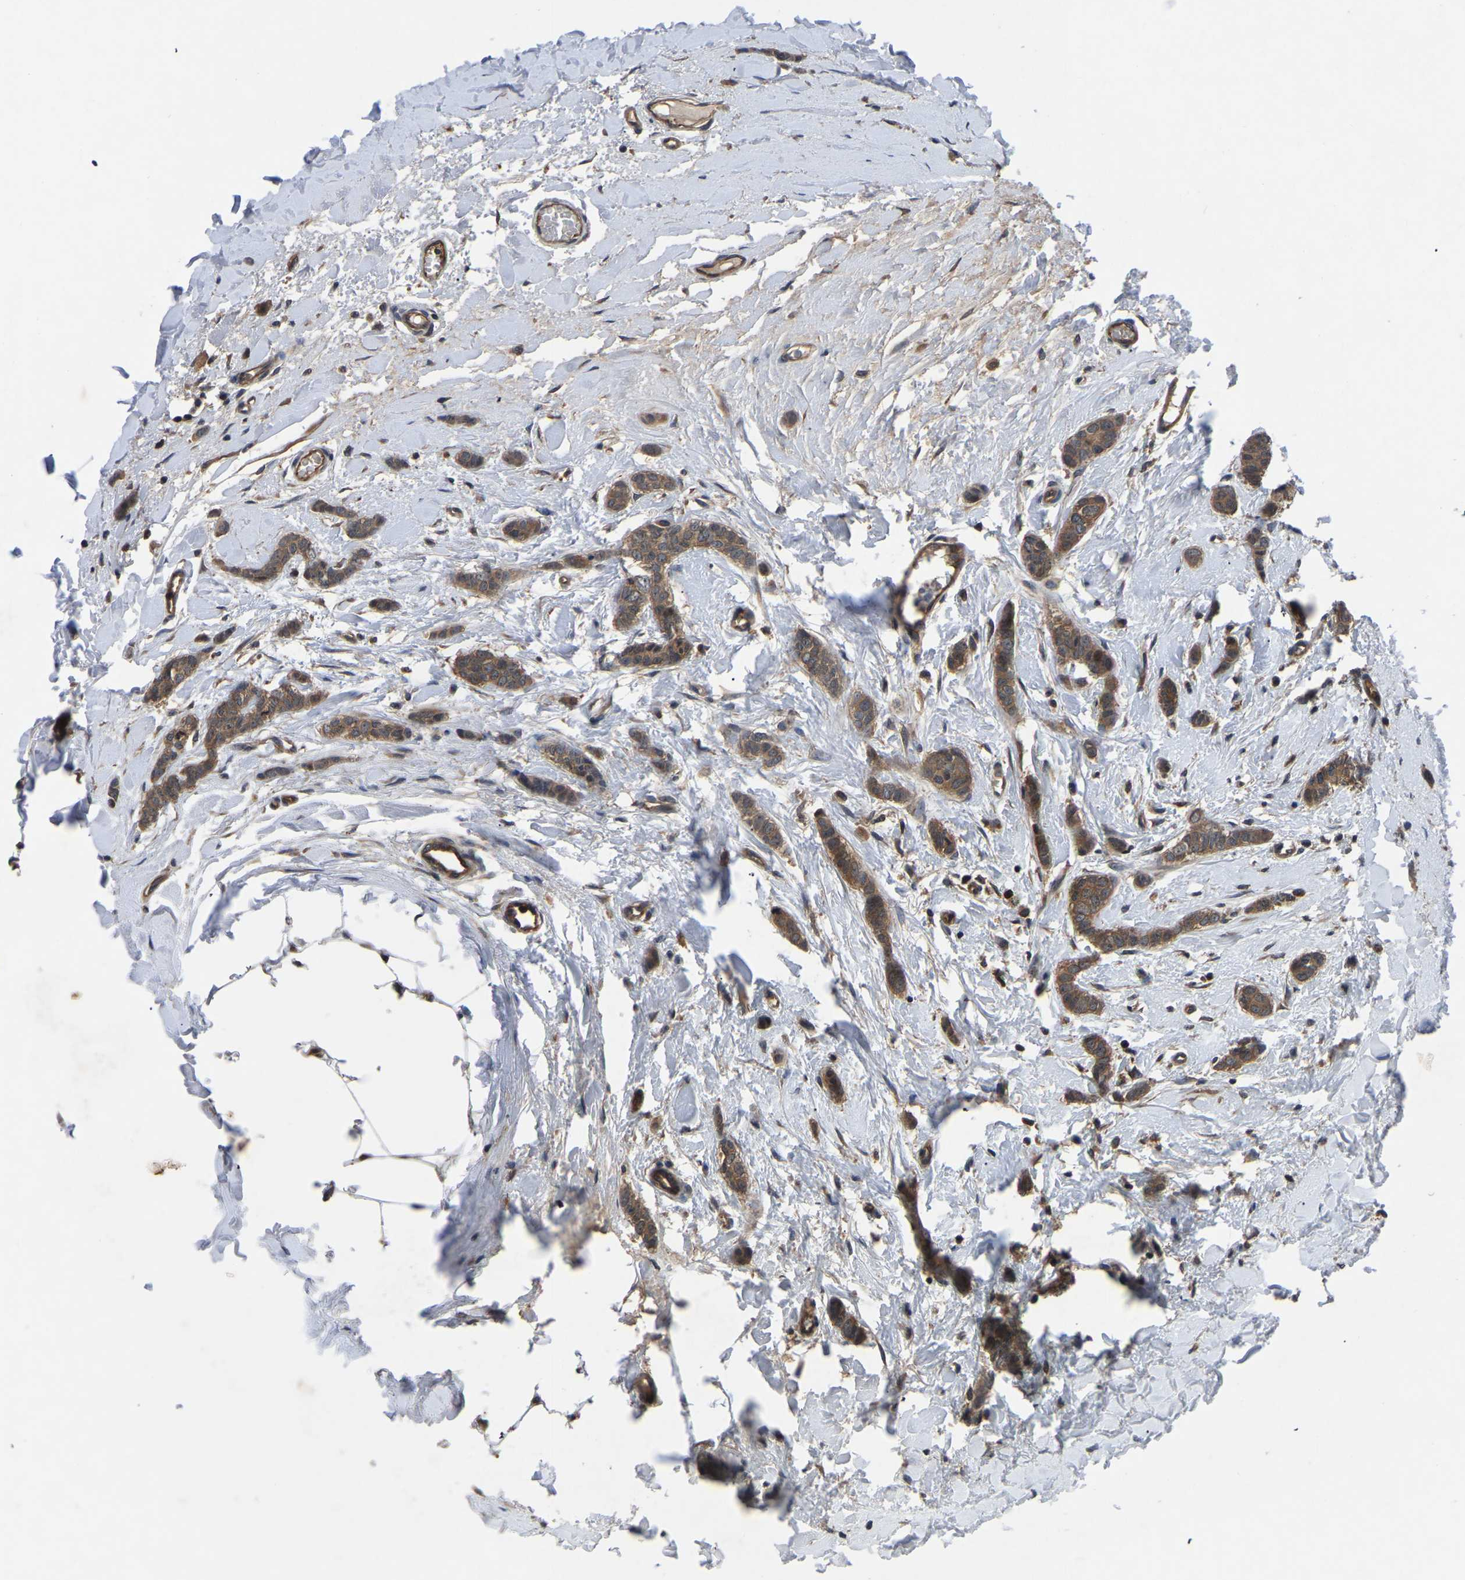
{"staining": {"intensity": "moderate", "quantity": ">75%", "location": "cytoplasmic/membranous"}, "tissue": "breast cancer", "cell_type": "Tumor cells", "image_type": "cancer", "snomed": [{"axis": "morphology", "description": "Lobular carcinoma"}, {"axis": "topography", "description": "Skin"}, {"axis": "topography", "description": "Breast"}], "caption": "Breast cancer was stained to show a protein in brown. There is medium levels of moderate cytoplasmic/membranous staining in about >75% of tumor cells.", "gene": "FGD5", "patient": {"sex": "female", "age": 46}}